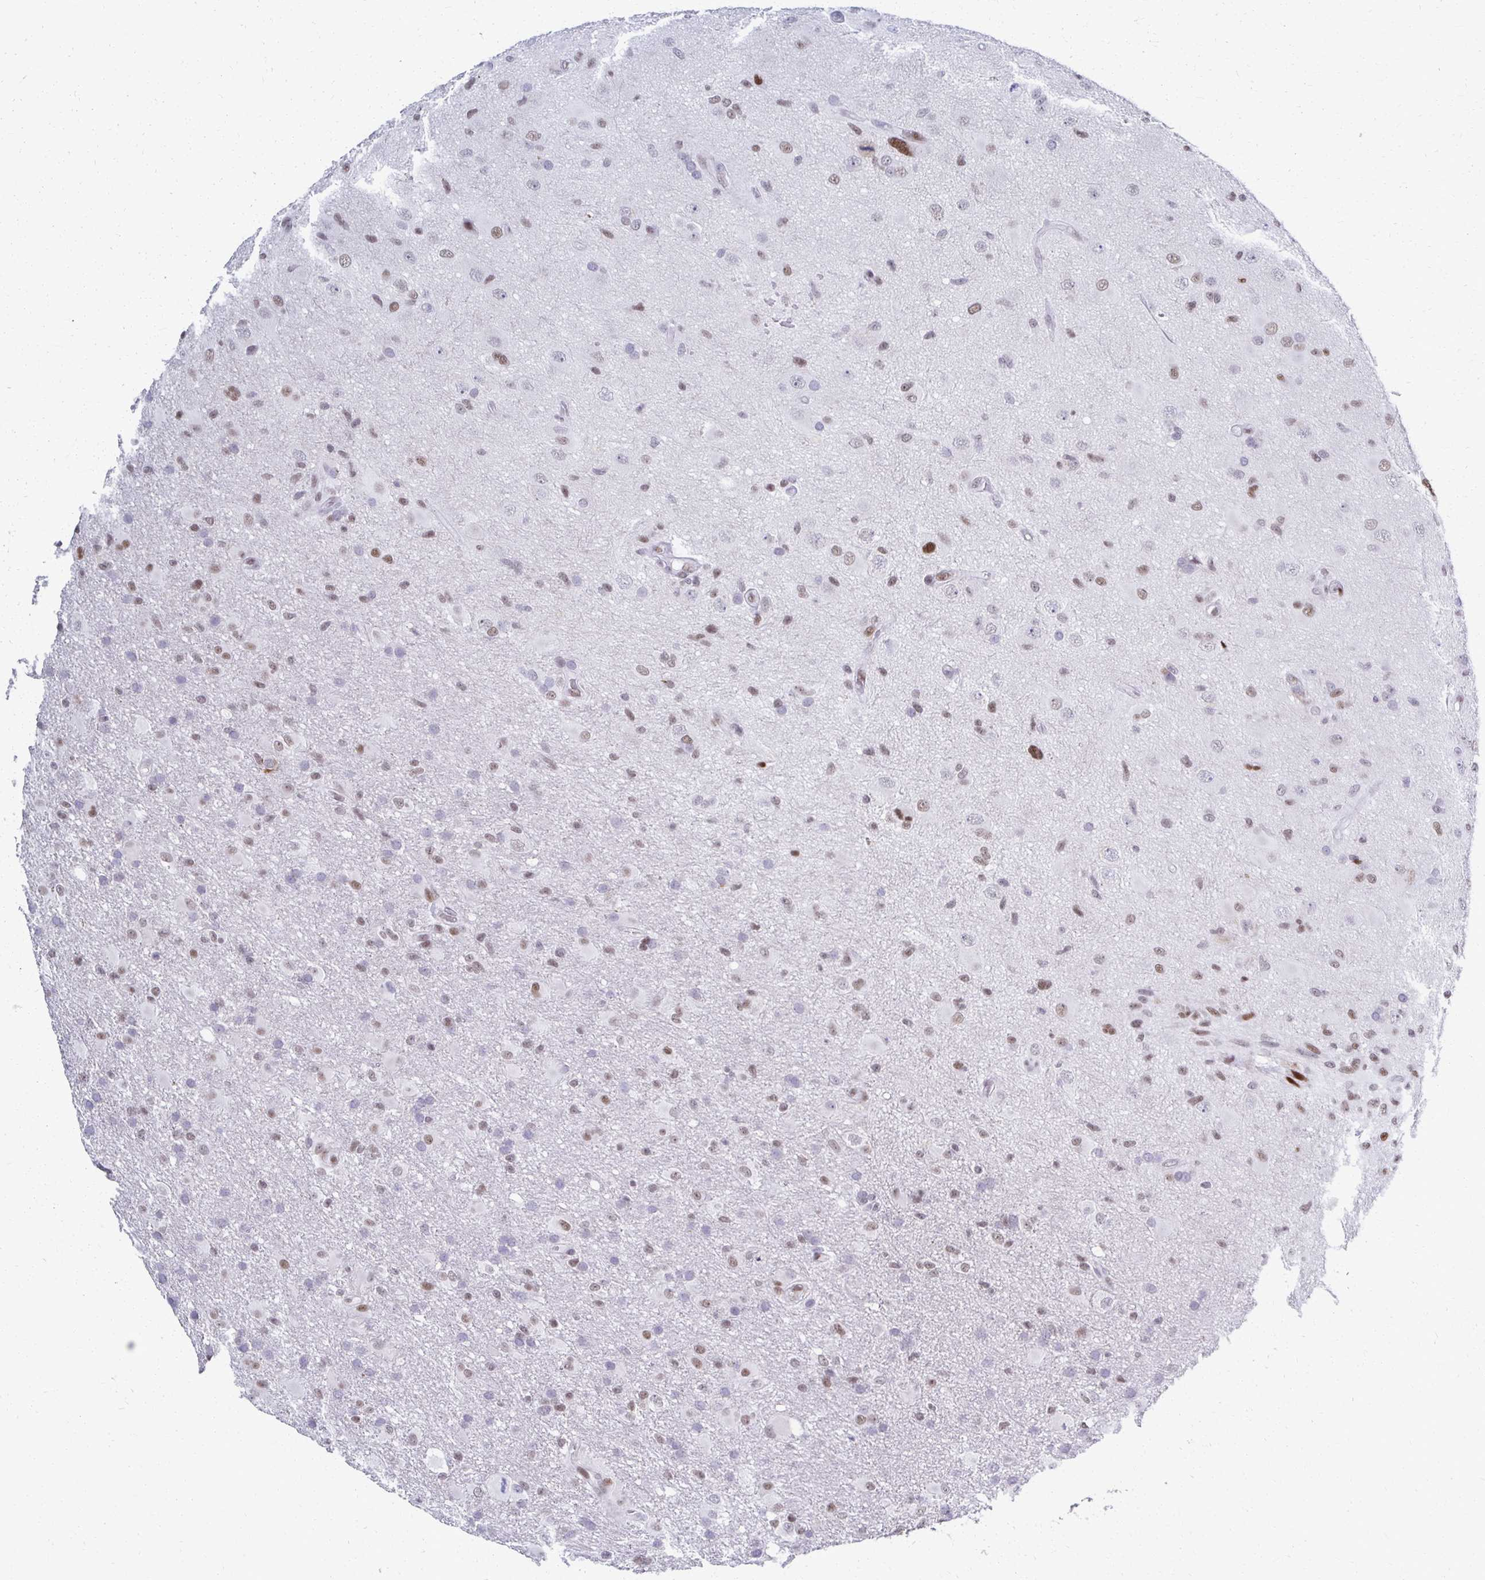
{"staining": {"intensity": "weak", "quantity": "<25%", "location": "nuclear"}, "tissue": "glioma", "cell_type": "Tumor cells", "image_type": "cancer", "snomed": [{"axis": "morphology", "description": "Glioma, malignant, High grade"}, {"axis": "topography", "description": "Brain"}], "caption": "Glioma stained for a protein using immunohistochemistry reveals no staining tumor cells.", "gene": "IRF7", "patient": {"sex": "male", "age": 53}}